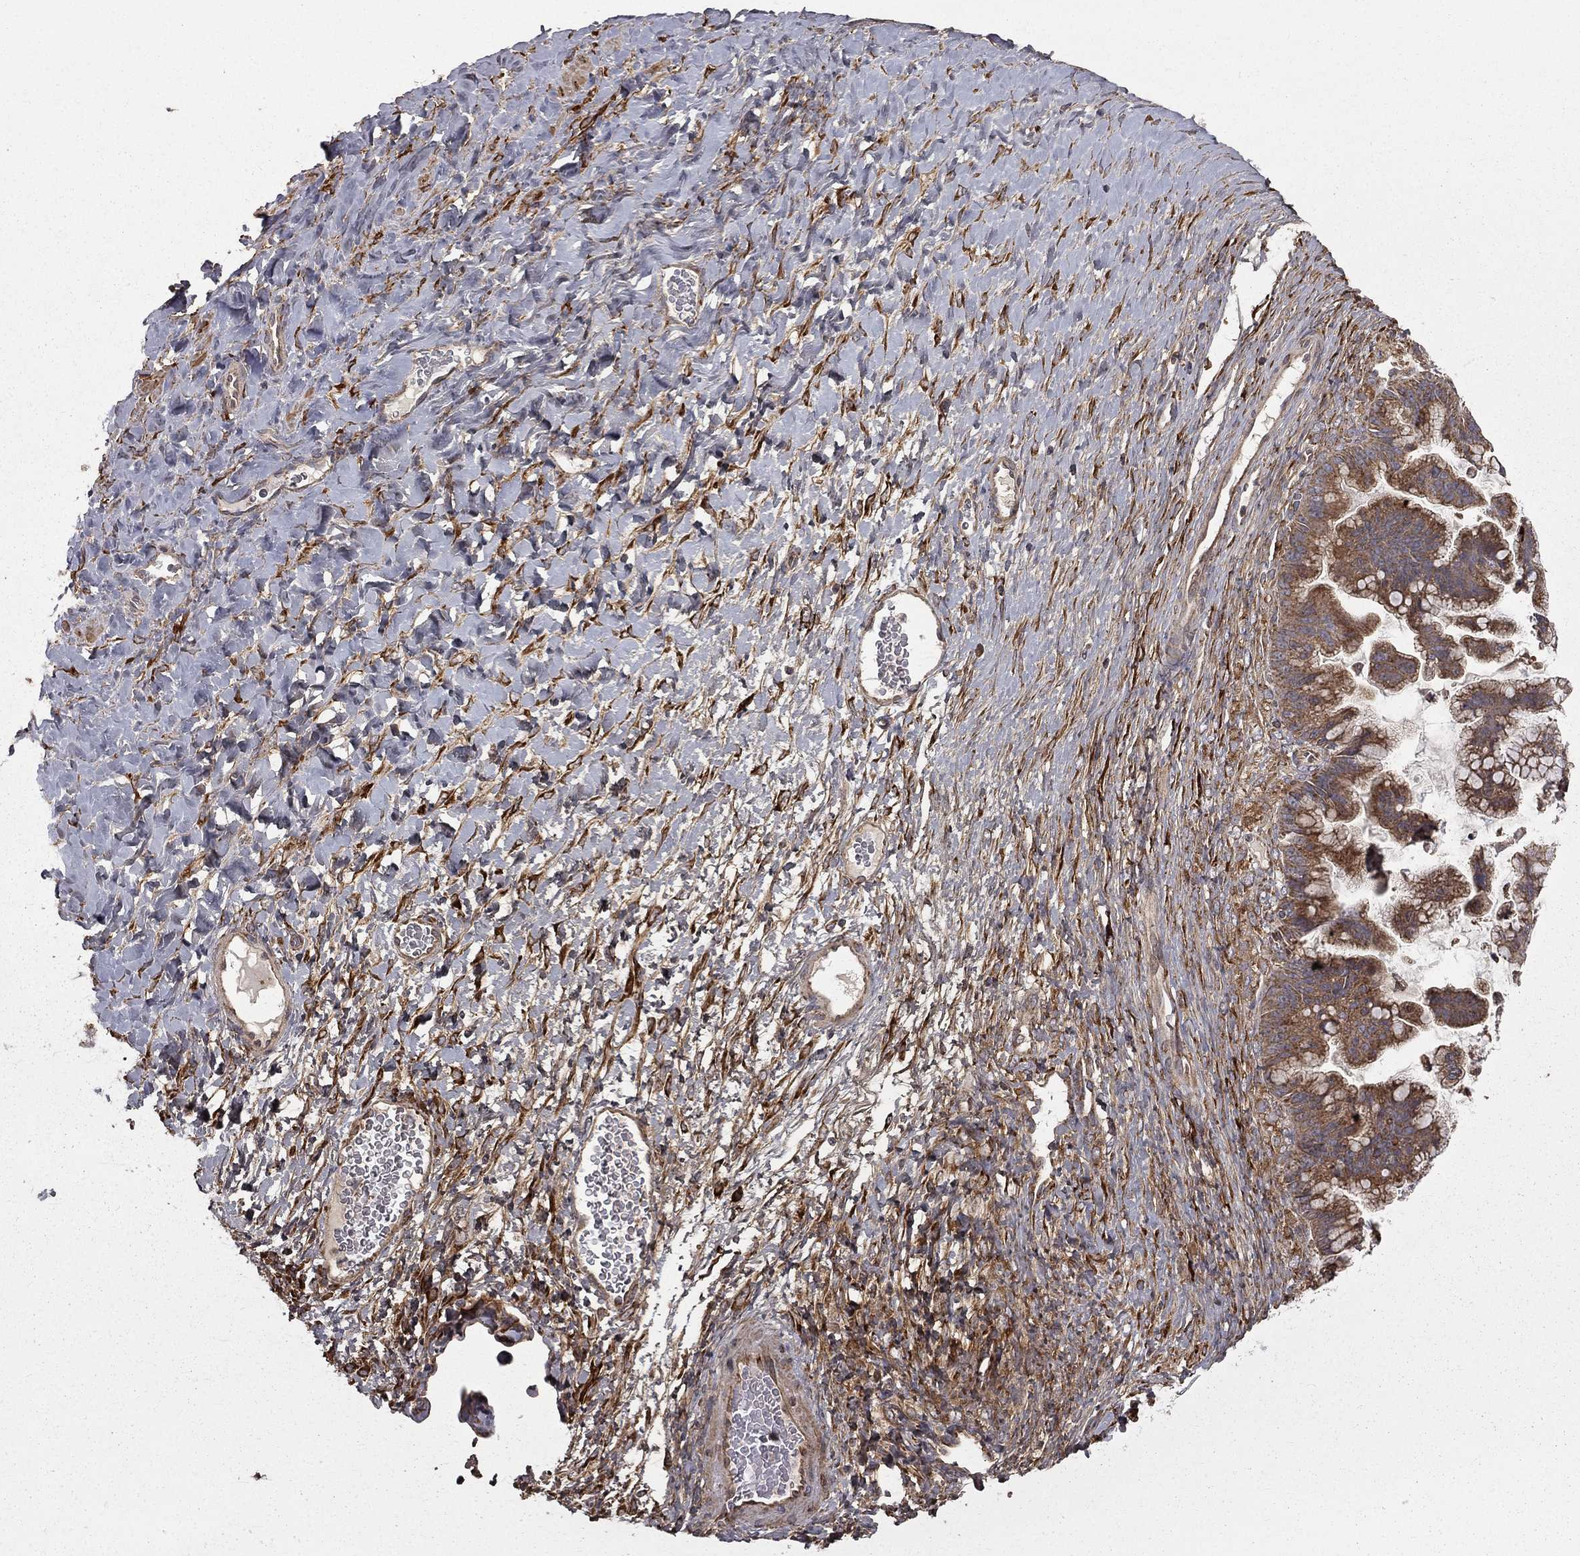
{"staining": {"intensity": "moderate", "quantity": ">75%", "location": "cytoplasmic/membranous"}, "tissue": "ovarian cancer", "cell_type": "Tumor cells", "image_type": "cancer", "snomed": [{"axis": "morphology", "description": "Cystadenocarcinoma, mucinous, NOS"}, {"axis": "topography", "description": "Ovary"}], "caption": "Human mucinous cystadenocarcinoma (ovarian) stained with a brown dye displays moderate cytoplasmic/membranous positive positivity in about >75% of tumor cells.", "gene": "OLFML1", "patient": {"sex": "female", "age": 67}}